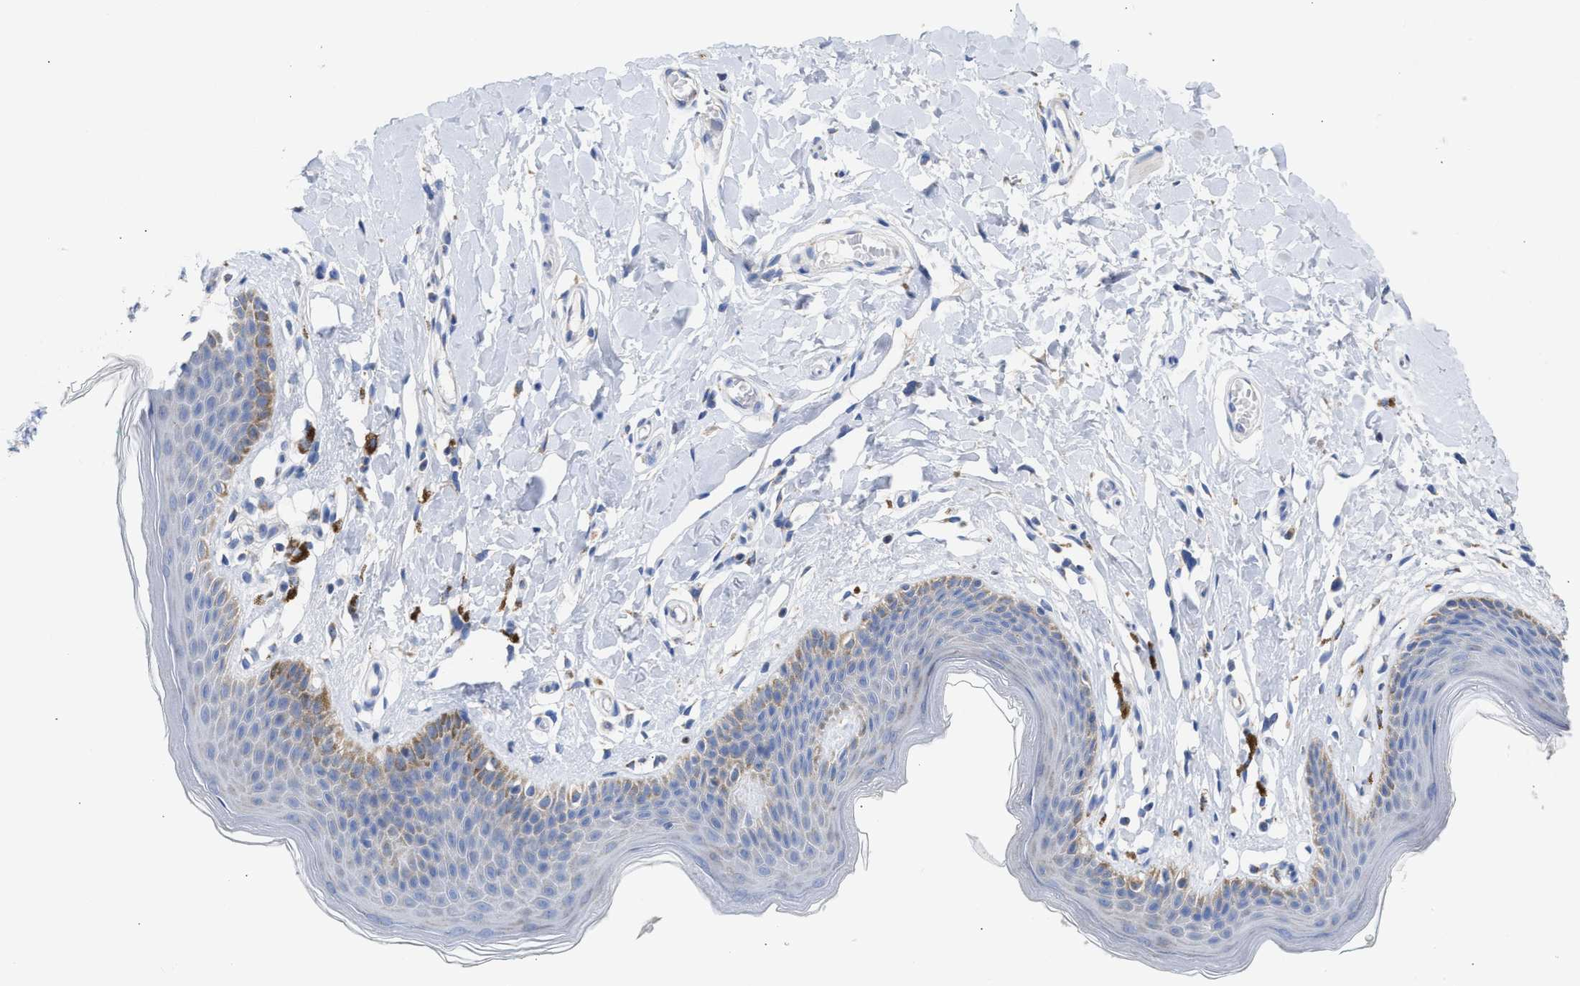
{"staining": {"intensity": "moderate", "quantity": "<25%", "location": "cytoplasmic/membranous"}, "tissue": "skin", "cell_type": "Epidermal cells", "image_type": "normal", "snomed": [{"axis": "morphology", "description": "Normal tissue, NOS"}, {"axis": "topography", "description": "Vulva"}], "caption": "This is an image of IHC staining of unremarkable skin, which shows moderate expression in the cytoplasmic/membranous of epidermal cells.", "gene": "ACOT13", "patient": {"sex": "female", "age": 66}}